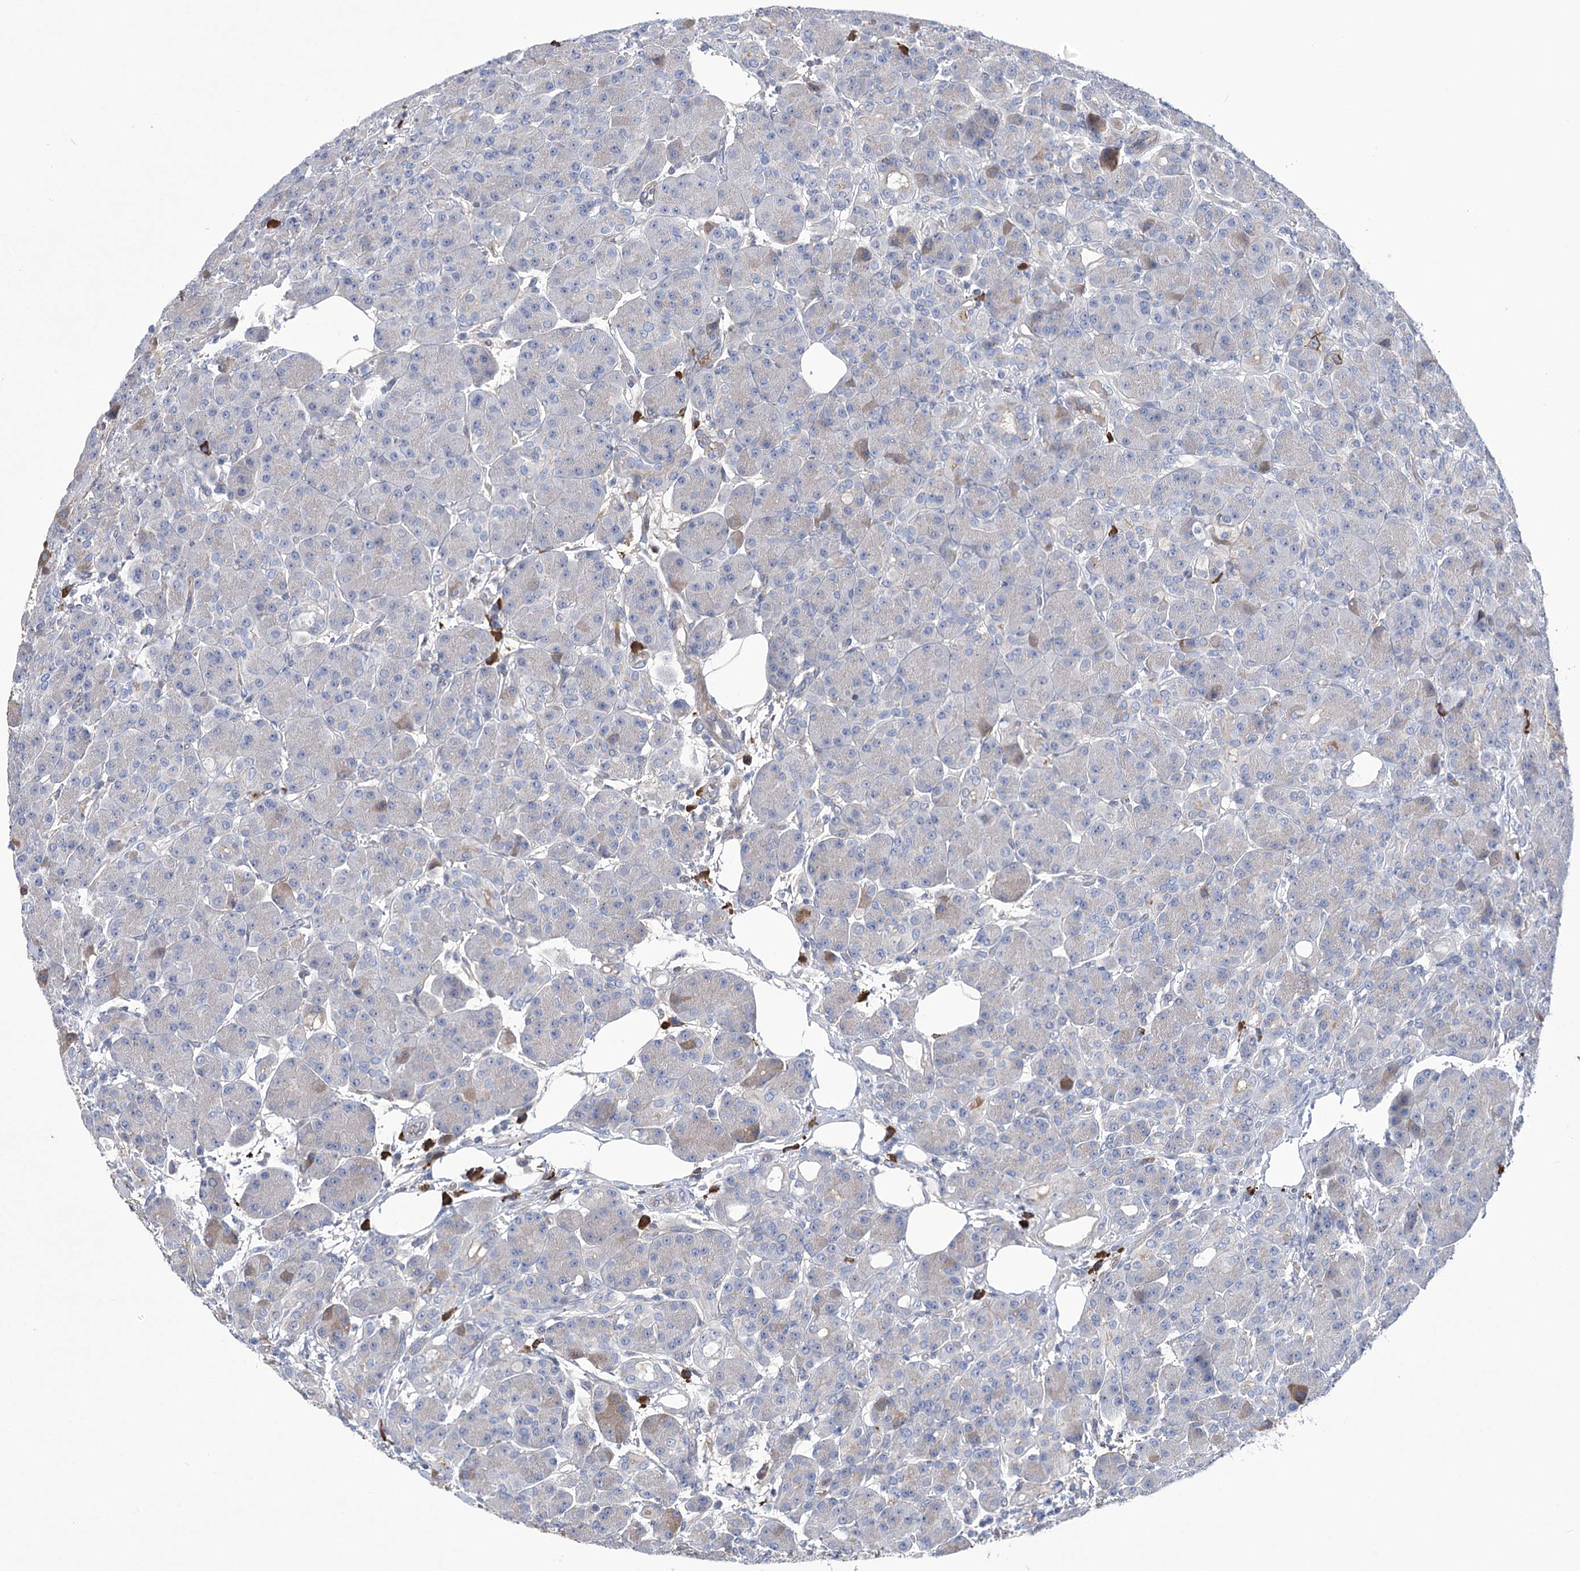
{"staining": {"intensity": "weak", "quantity": "<25%", "location": "cytoplasmic/membranous"}, "tissue": "pancreas", "cell_type": "Exocrine glandular cells", "image_type": "normal", "snomed": [{"axis": "morphology", "description": "Normal tissue, NOS"}, {"axis": "topography", "description": "Pancreas"}], "caption": "Immunohistochemistry of normal human pancreas demonstrates no positivity in exocrine glandular cells.", "gene": "CEP164", "patient": {"sex": "male", "age": 63}}